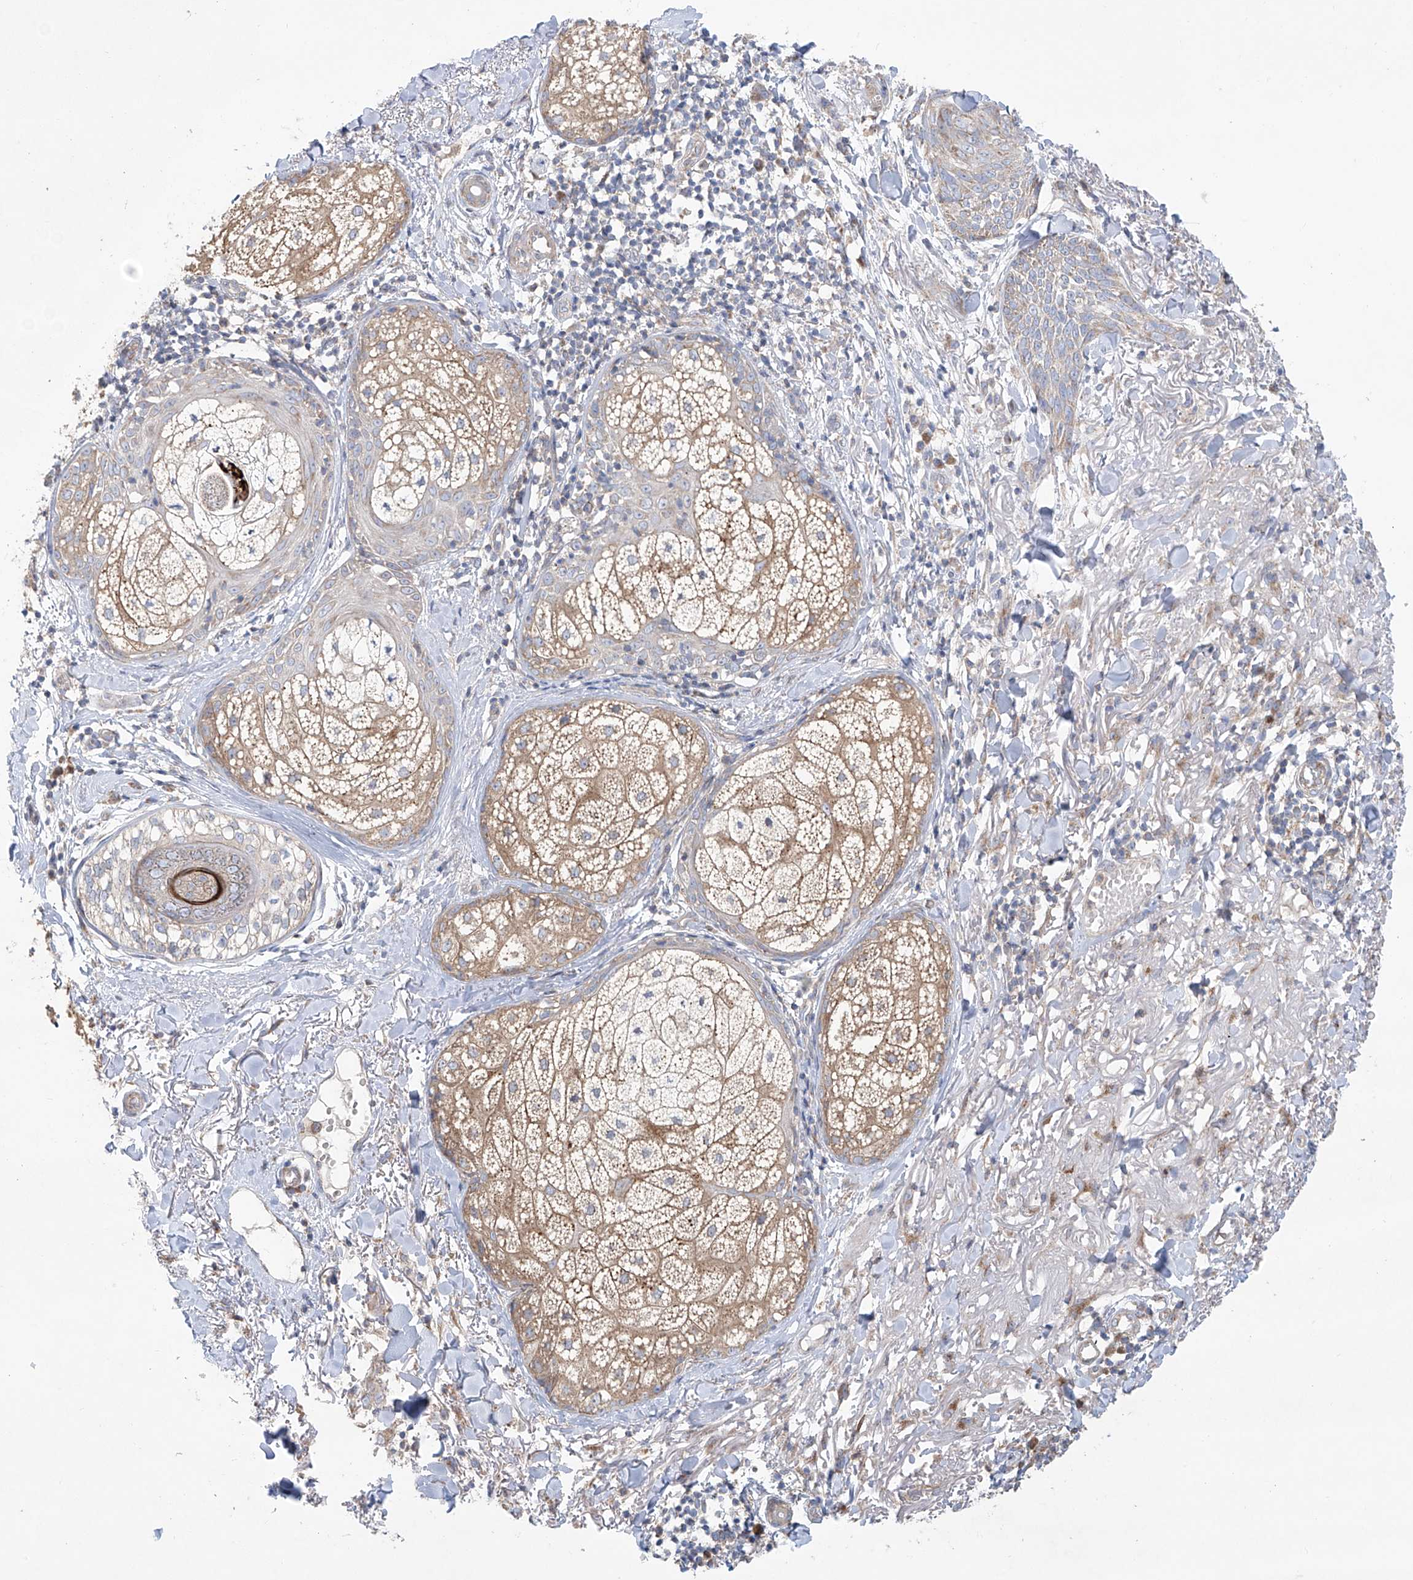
{"staining": {"intensity": "negative", "quantity": "none", "location": "none"}, "tissue": "skin cancer", "cell_type": "Tumor cells", "image_type": "cancer", "snomed": [{"axis": "morphology", "description": "Basal cell carcinoma"}, {"axis": "topography", "description": "Skin"}], "caption": "This is a photomicrograph of IHC staining of skin basal cell carcinoma, which shows no positivity in tumor cells. (DAB immunohistochemistry, high magnification).", "gene": "KLC4", "patient": {"sex": "male", "age": 85}}